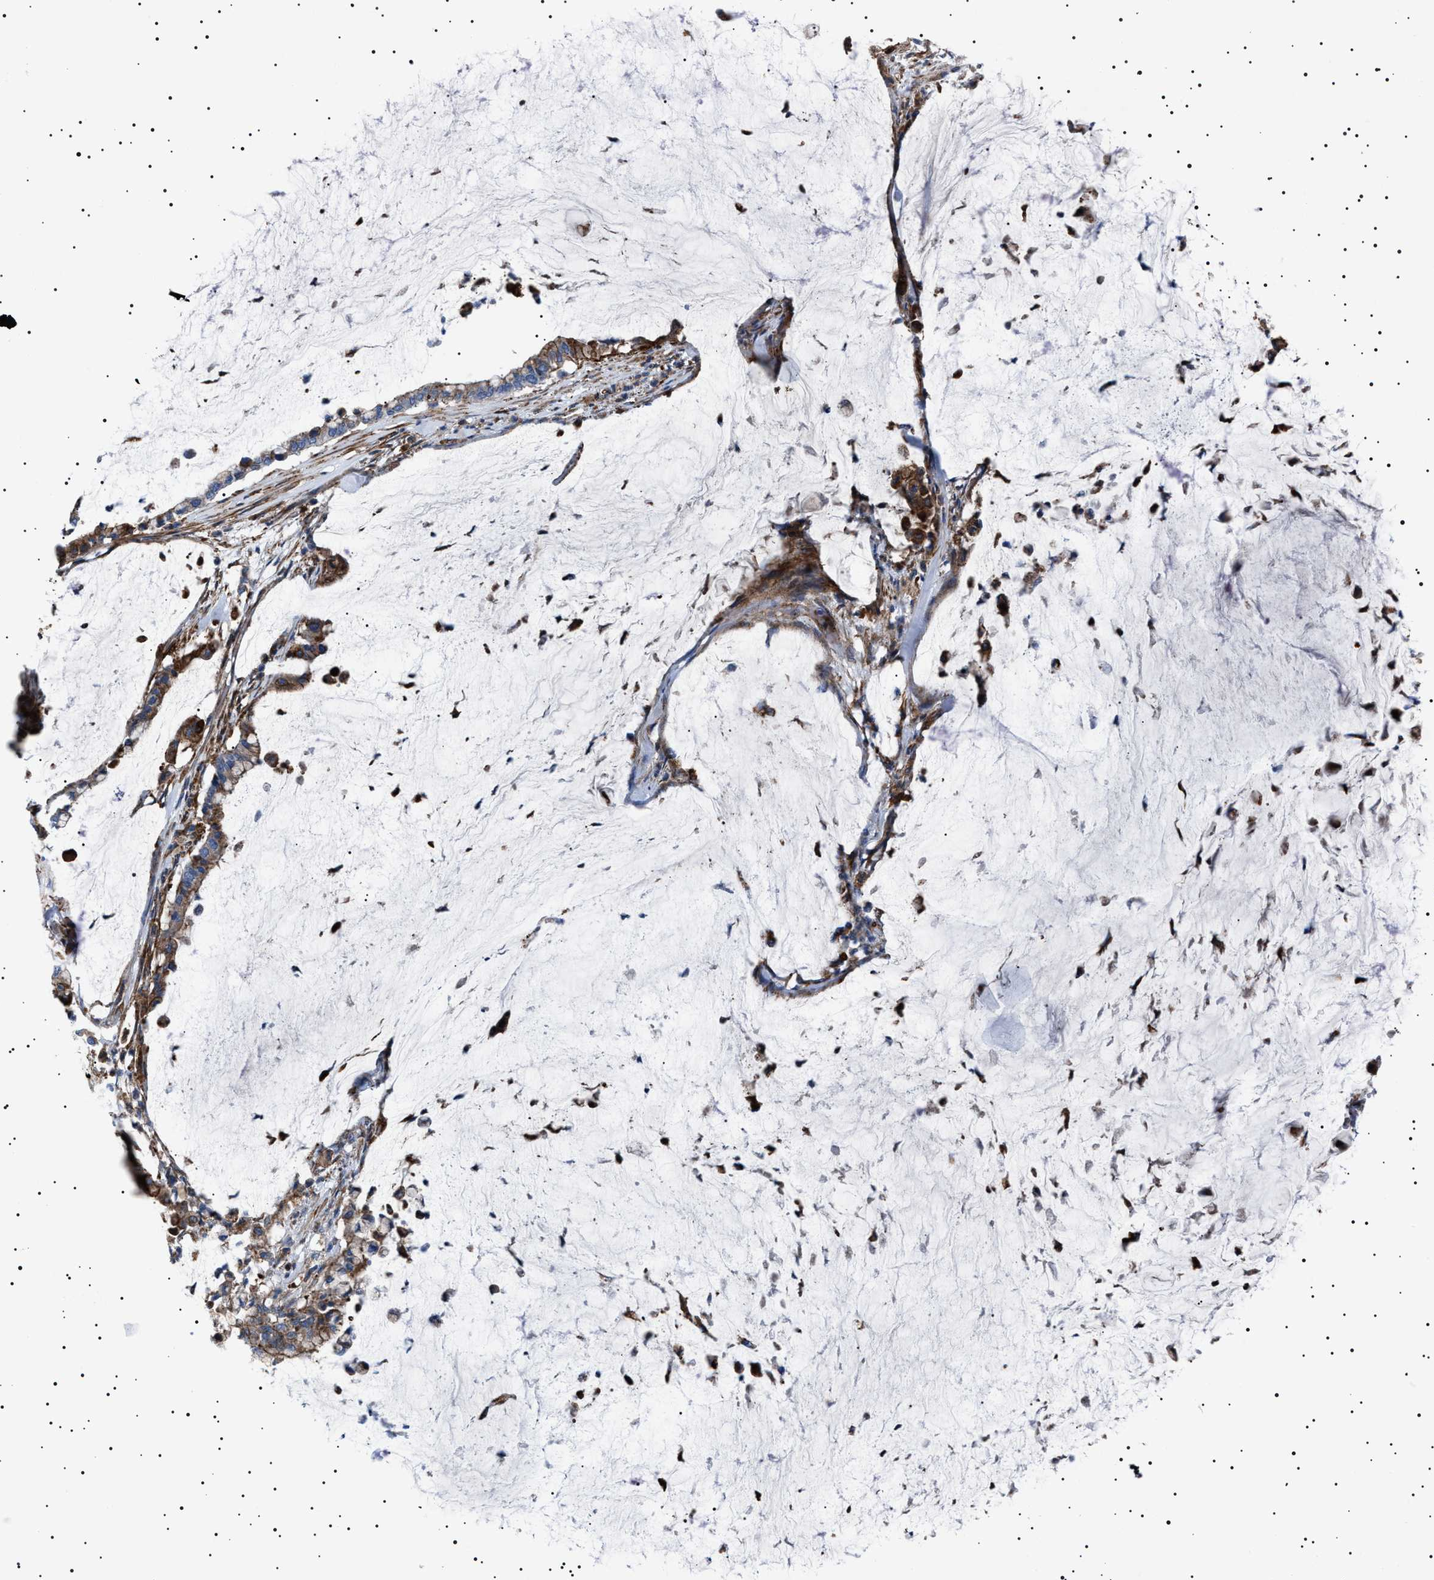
{"staining": {"intensity": "moderate", "quantity": ">75%", "location": "cytoplasmic/membranous"}, "tissue": "pancreatic cancer", "cell_type": "Tumor cells", "image_type": "cancer", "snomed": [{"axis": "morphology", "description": "Adenocarcinoma, NOS"}, {"axis": "topography", "description": "Pancreas"}], "caption": "Pancreatic adenocarcinoma tissue shows moderate cytoplasmic/membranous expression in approximately >75% of tumor cells", "gene": "NEU1", "patient": {"sex": "male", "age": 41}}